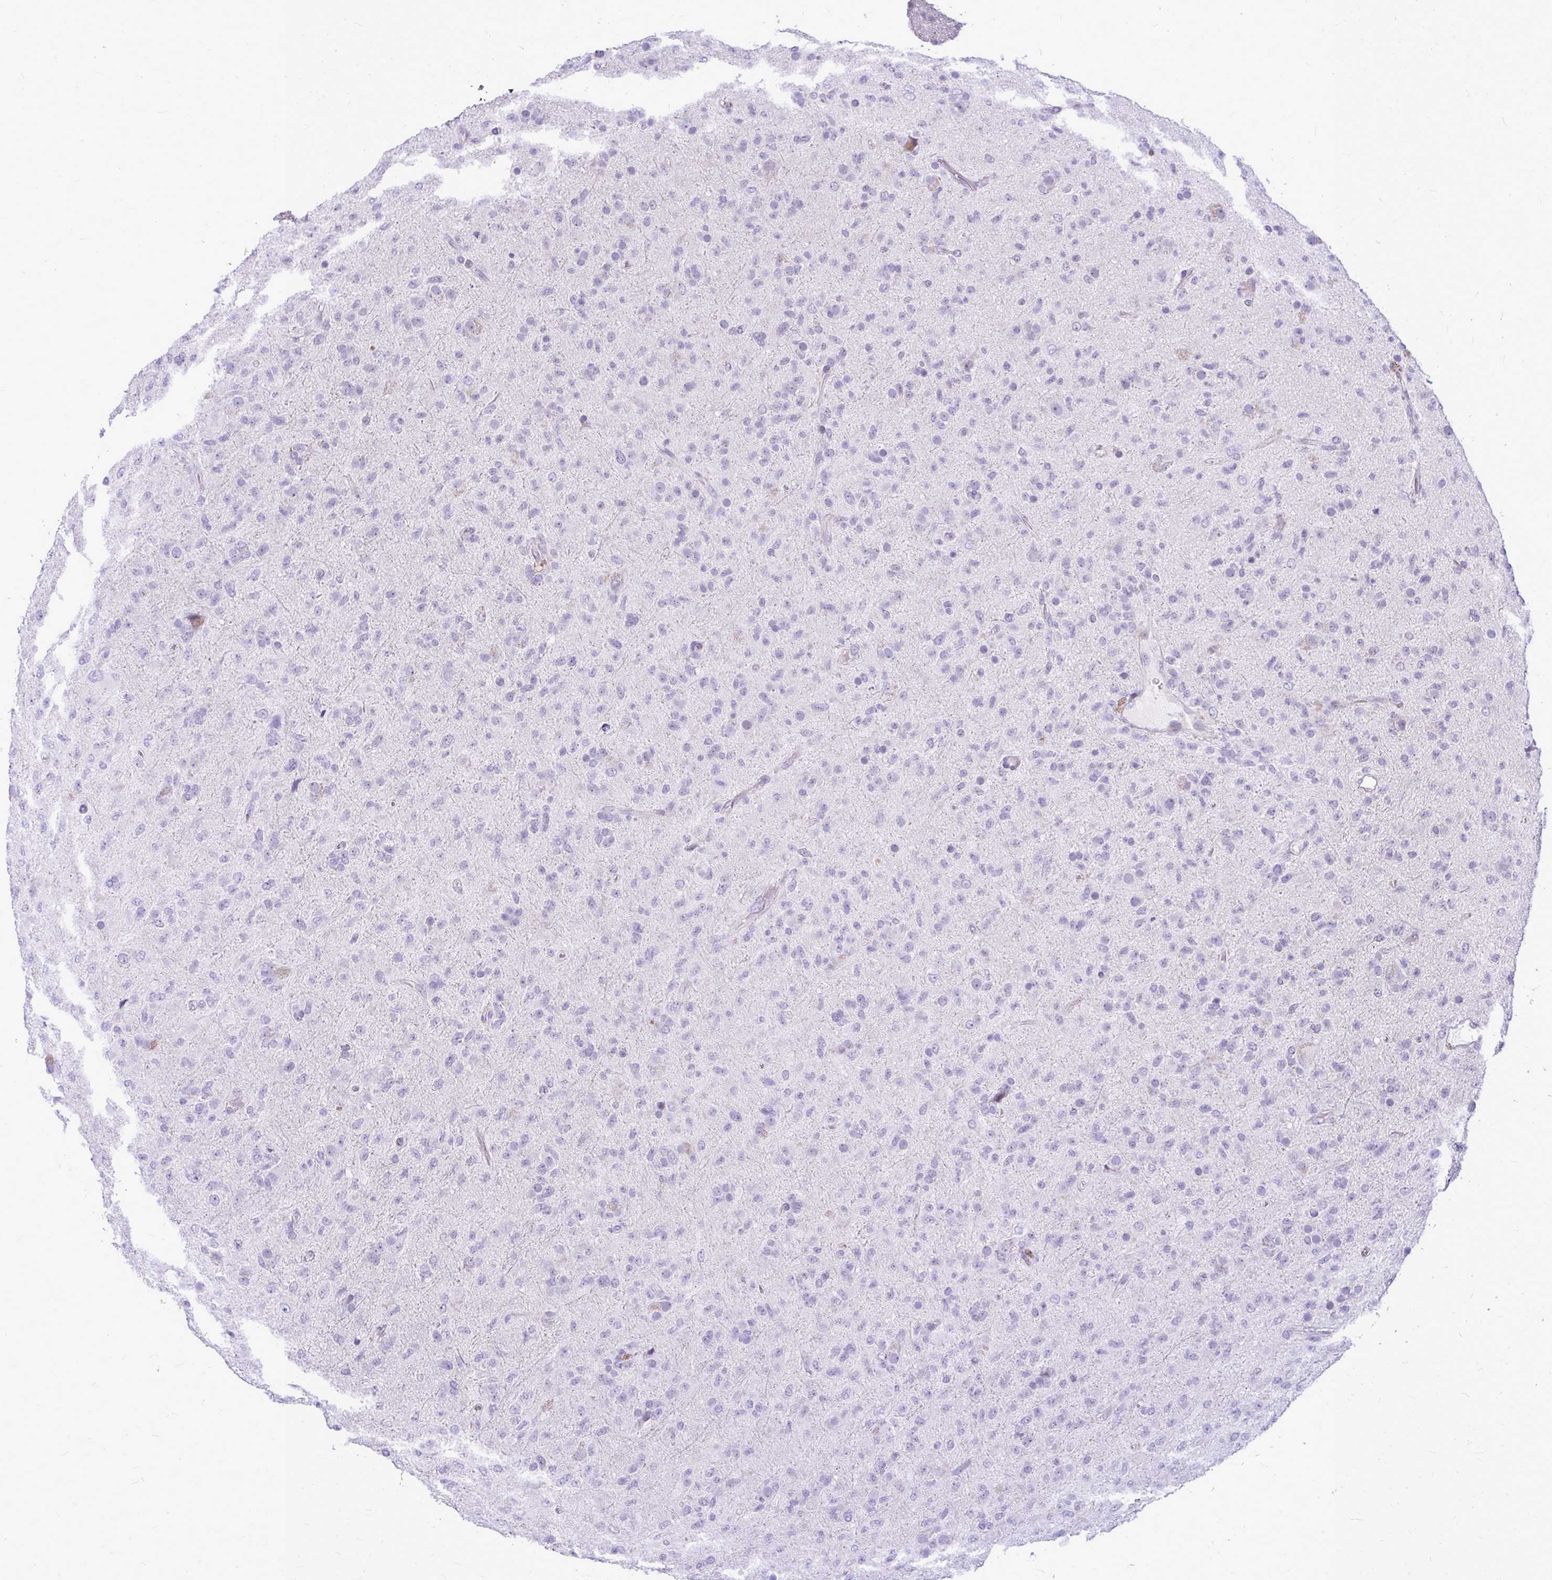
{"staining": {"intensity": "negative", "quantity": "none", "location": "none"}, "tissue": "glioma", "cell_type": "Tumor cells", "image_type": "cancer", "snomed": [{"axis": "morphology", "description": "Glioma, malignant, Low grade"}, {"axis": "topography", "description": "Brain"}], "caption": "The photomicrograph demonstrates no staining of tumor cells in glioma.", "gene": "ZSCAN25", "patient": {"sex": "male", "age": 65}}